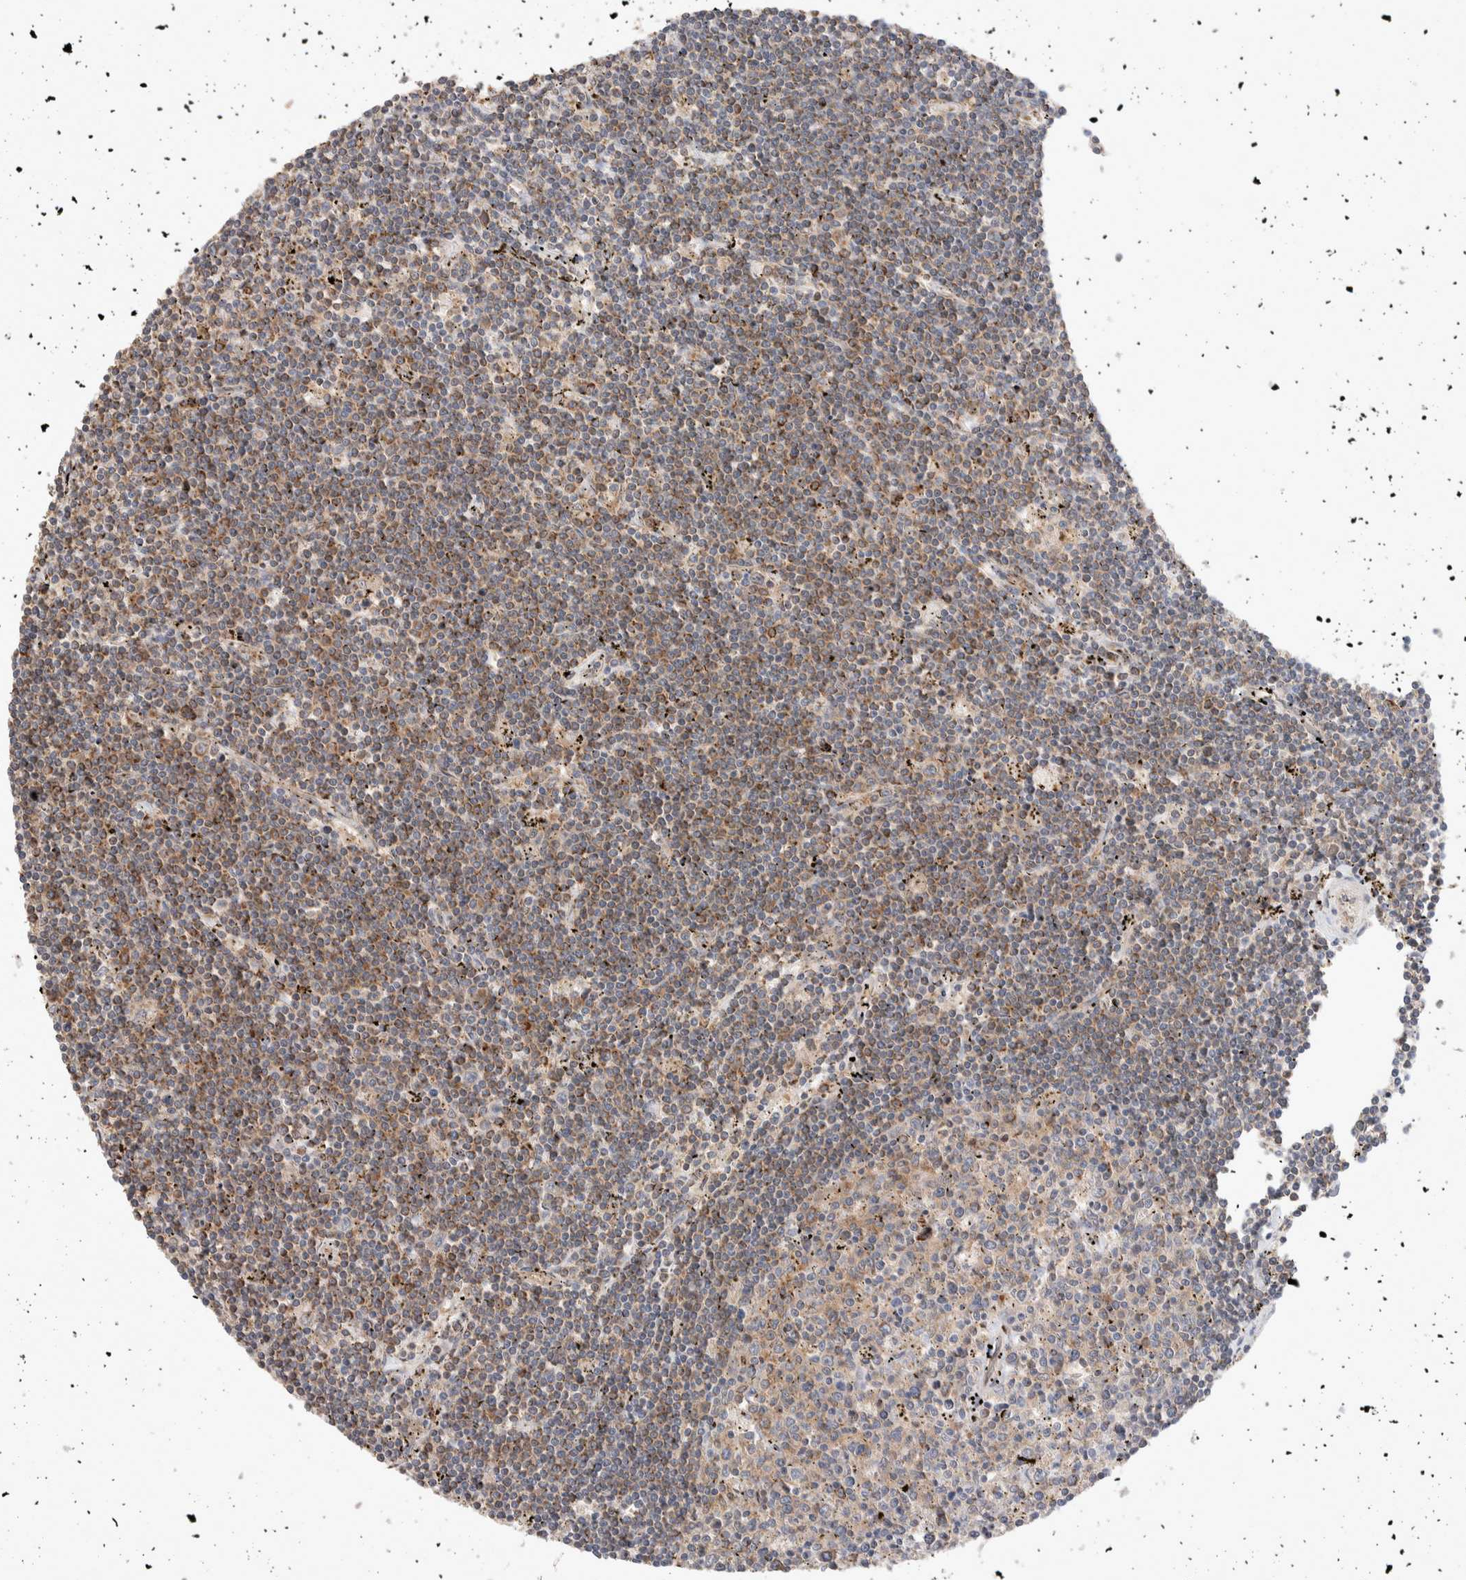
{"staining": {"intensity": "moderate", "quantity": "25%-75%", "location": "cytoplasmic/membranous"}, "tissue": "lymphoma", "cell_type": "Tumor cells", "image_type": "cancer", "snomed": [{"axis": "morphology", "description": "Malignant lymphoma, non-Hodgkin's type, Low grade"}, {"axis": "topography", "description": "Spleen"}], "caption": "Protein analysis of low-grade malignant lymphoma, non-Hodgkin's type tissue shows moderate cytoplasmic/membranous positivity in about 25%-75% of tumor cells. Immunohistochemistry stains the protein in brown and the nuclei are stained blue.", "gene": "DEPTOR", "patient": {"sex": "male", "age": 76}}